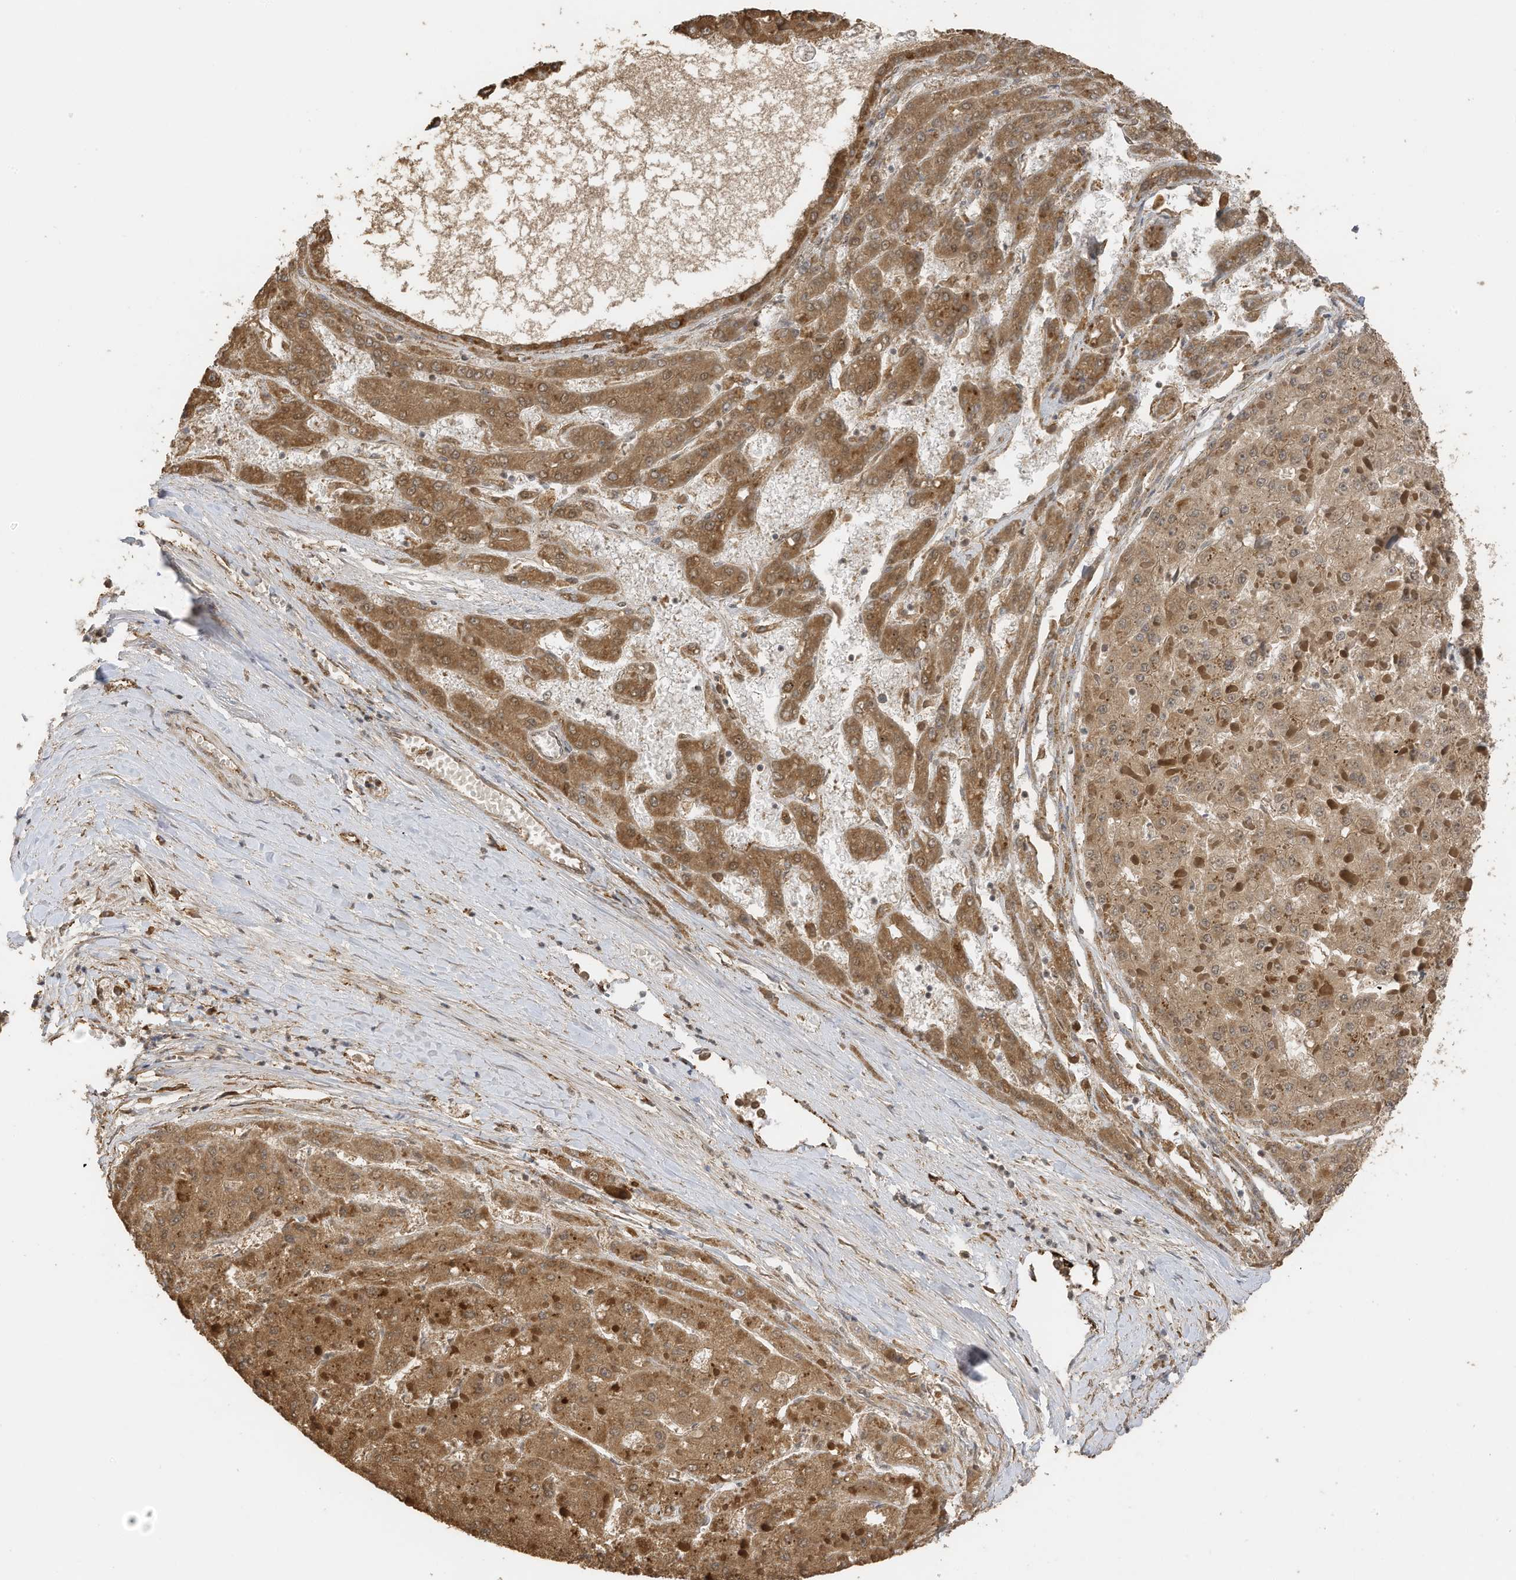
{"staining": {"intensity": "strong", "quantity": "25%-75%", "location": "cytoplasmic/membranous,nuclear"}, "tissue": "liver cancer", "cell_type": "Tumor cells", "image_type": "cancer", "snomed": [{"axis": "morphology", "description": "Carcinoma, Hepatocellular, NOS"}, {"axis": "topography", "description": "Liver"}], "caption": "Protein staining demonstrates strong cytoplasmic/membranous and nuclear positivity in about 25%-75% of tumor cells in liver cancer. The staining is performed using DAB (3,3'-diaminobenzidine) brown chromogen to label protein expression. The nuclei are counter-stained blue using hematoxylin.", "gene": "ERLEC1", "patient": {"sex": "female", "age": 73}}